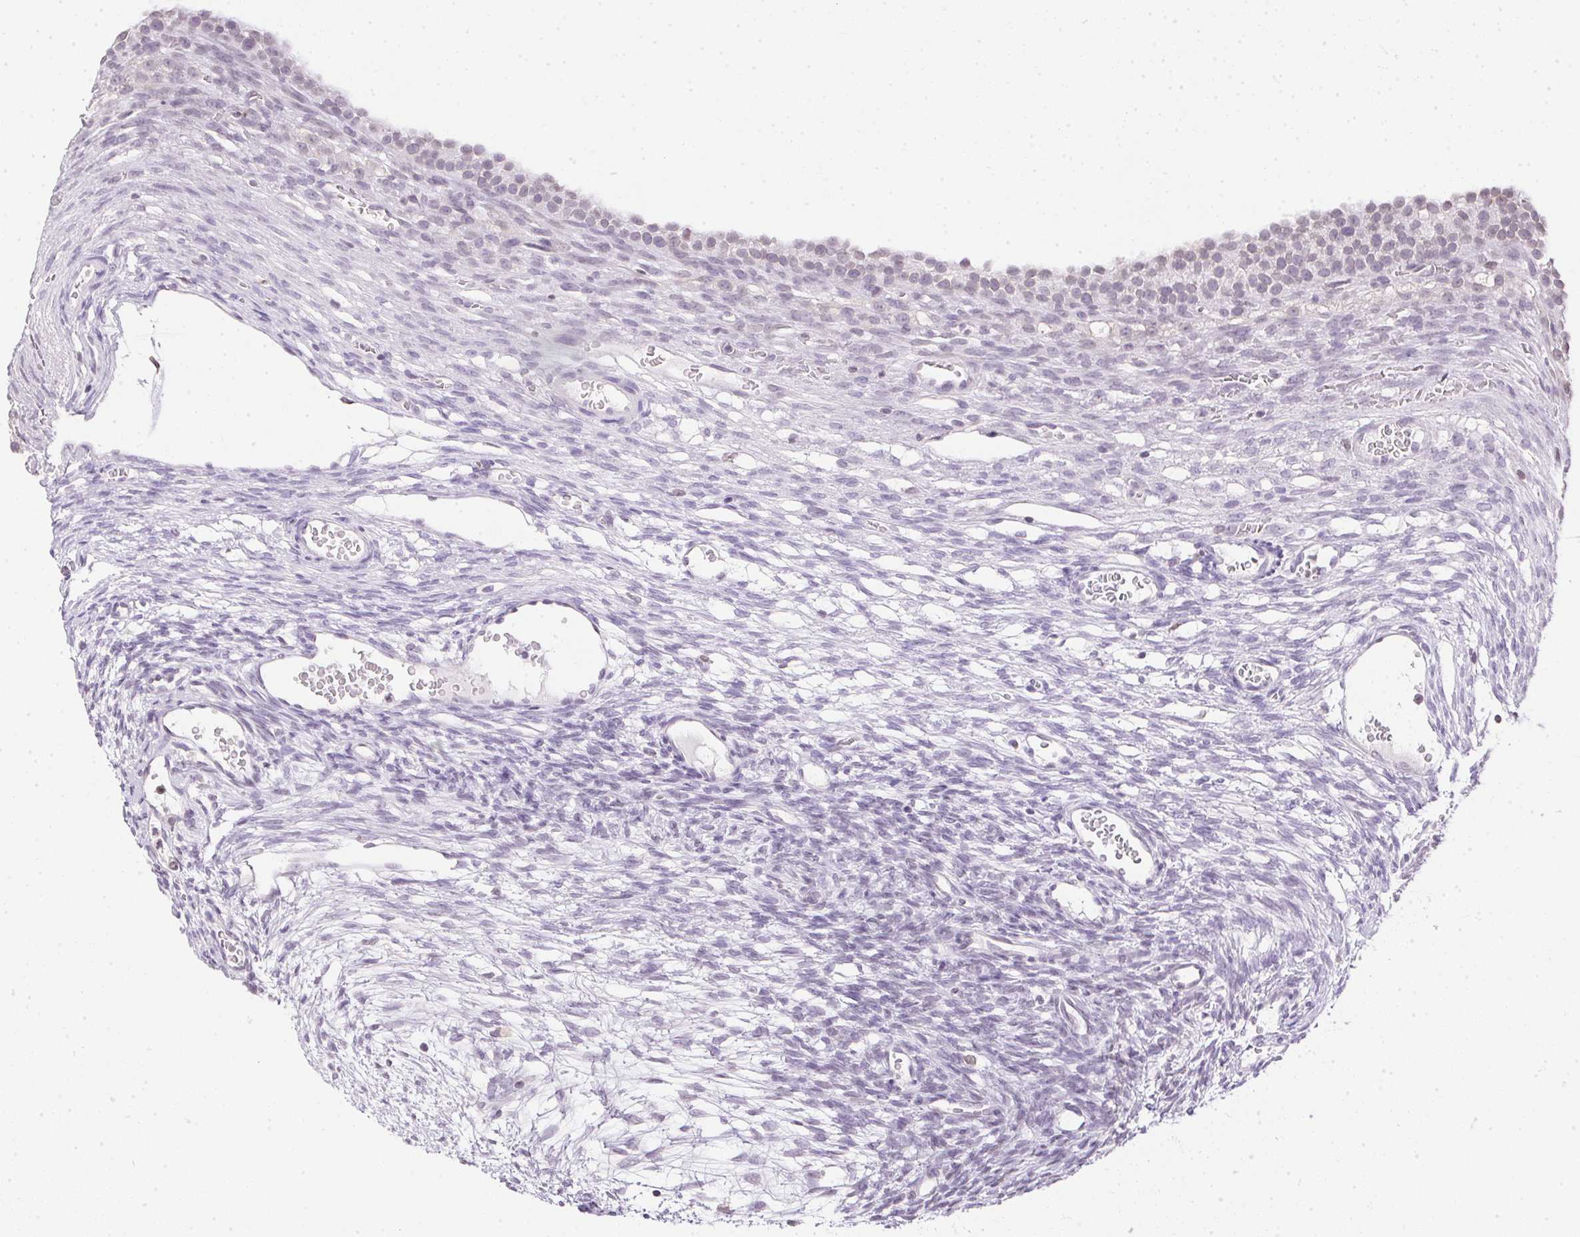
{"staining": {"intensity": "negative", "quantity": "none", "location": "none"}, "tissue": "ovary", "cell_type": "Ovarian stroma cells", "image_type": "normal", "snomed": [{"axis": "morphology", "description": "Normal tissue, NOS"}, {"axis": "topography", "description": "Ovary"}], "caption": "This image is of unremarkable ovary stained with IHC to label a protein in brown with the nuclei are counter-stained blue. There is no staining in ovarian stroma cells. (DAB (3,3'-diaminobenzidine) IHC visualized using brightfield microscopy, high magnification).", "gene": "PRL", "patient": {"sex": "female", "age": 34}}